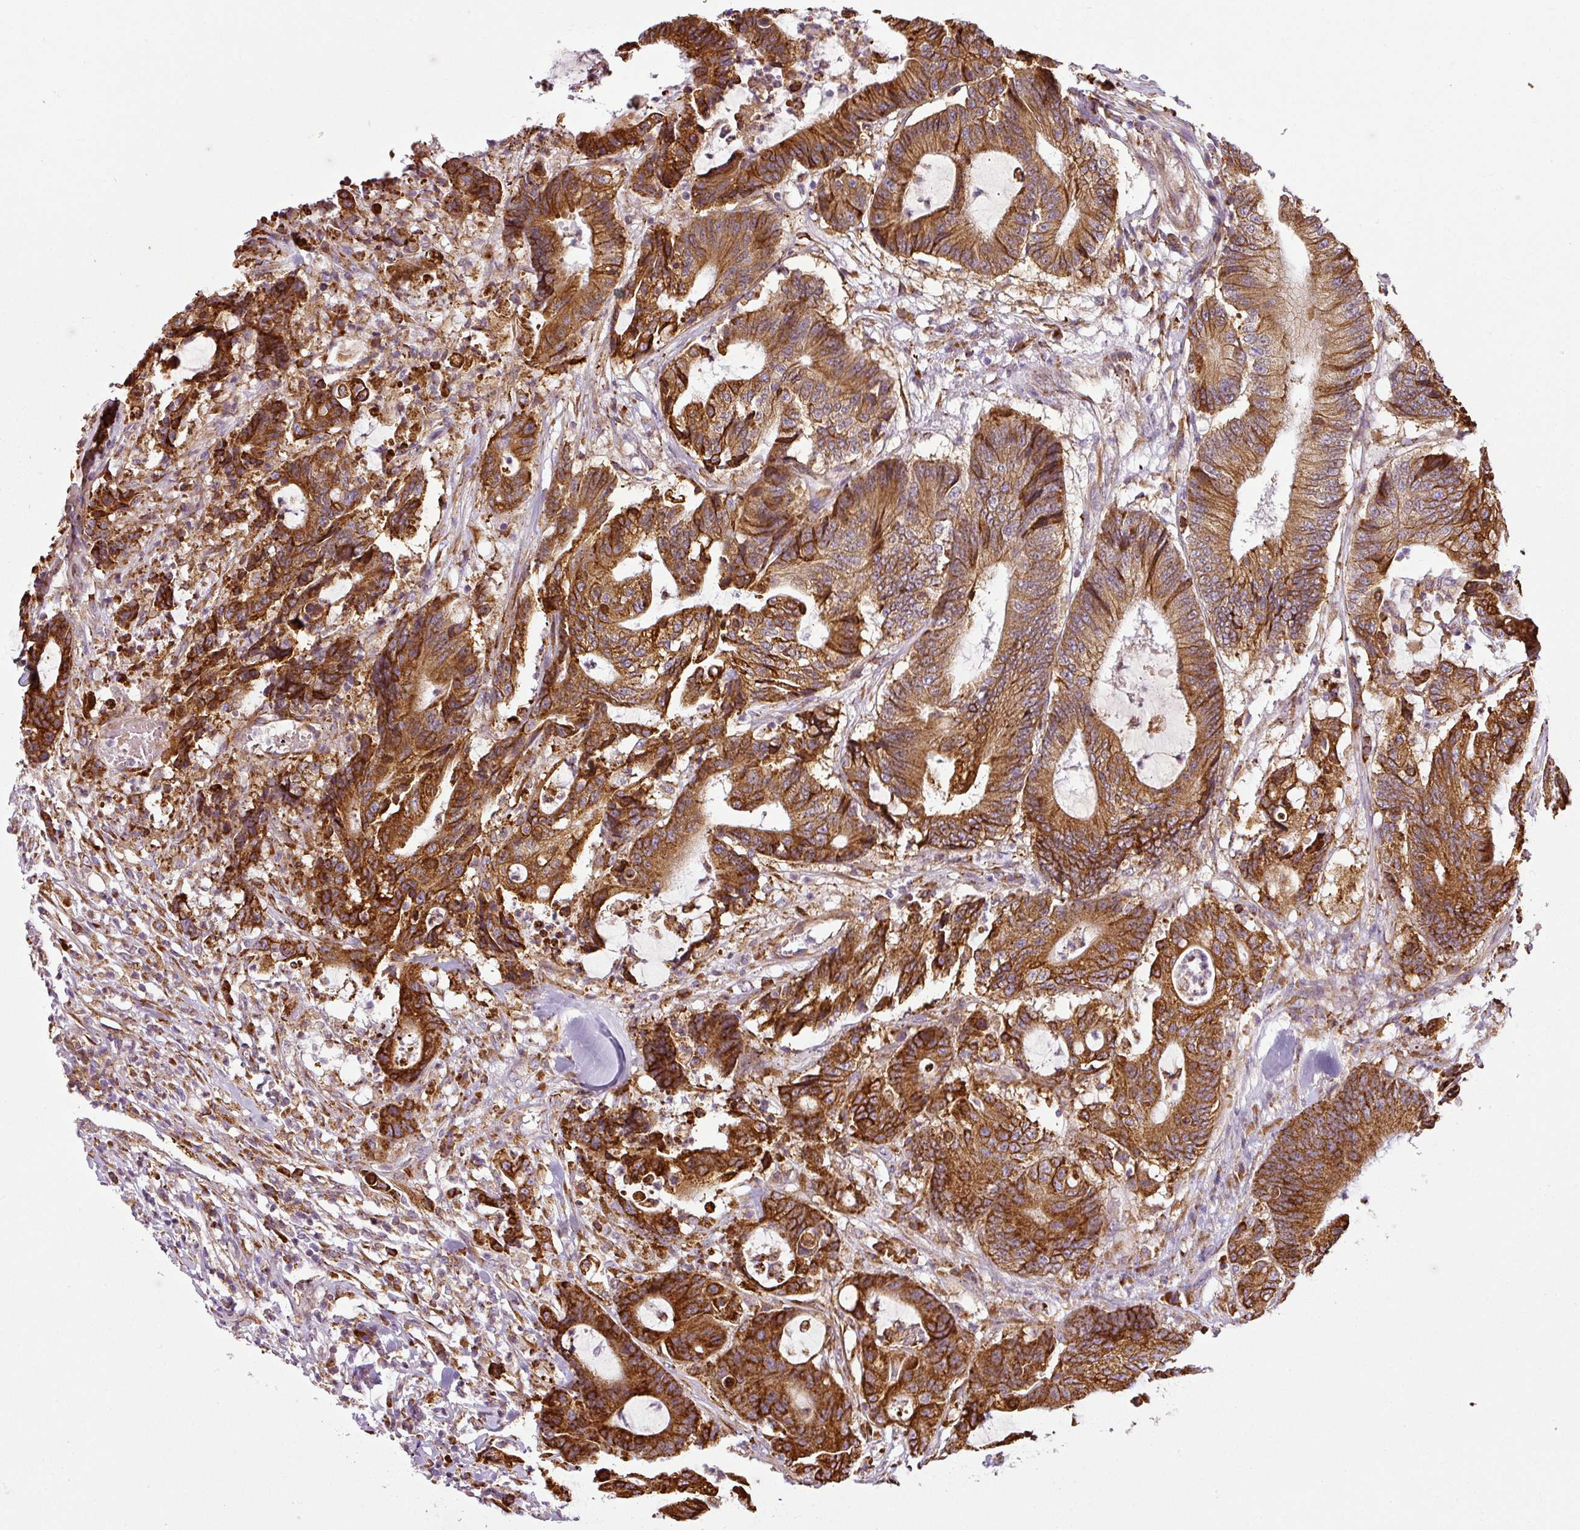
{"staining": {"intensity": "strong", "quantity": ">75%", "location": "cytoplasmic/membranous"}, "tissue": "colorectal cancer", "cell_type": "Tumor cells", "image_type": "cancer", "snomed": [{"axis": "morphology", "description": "Adenocarcinoma, NOS"}, {"axis": "topography", "description": "Colon"}], "caption": "Immunohistochemical staining of colorectal adenocarcinoma demonstrates strong cytoplasmic/membranous protein expression in approximately >75% of tumor cells.", "gene": "ANKRD18A", "patient": {"sex": "female", "age": 84}}